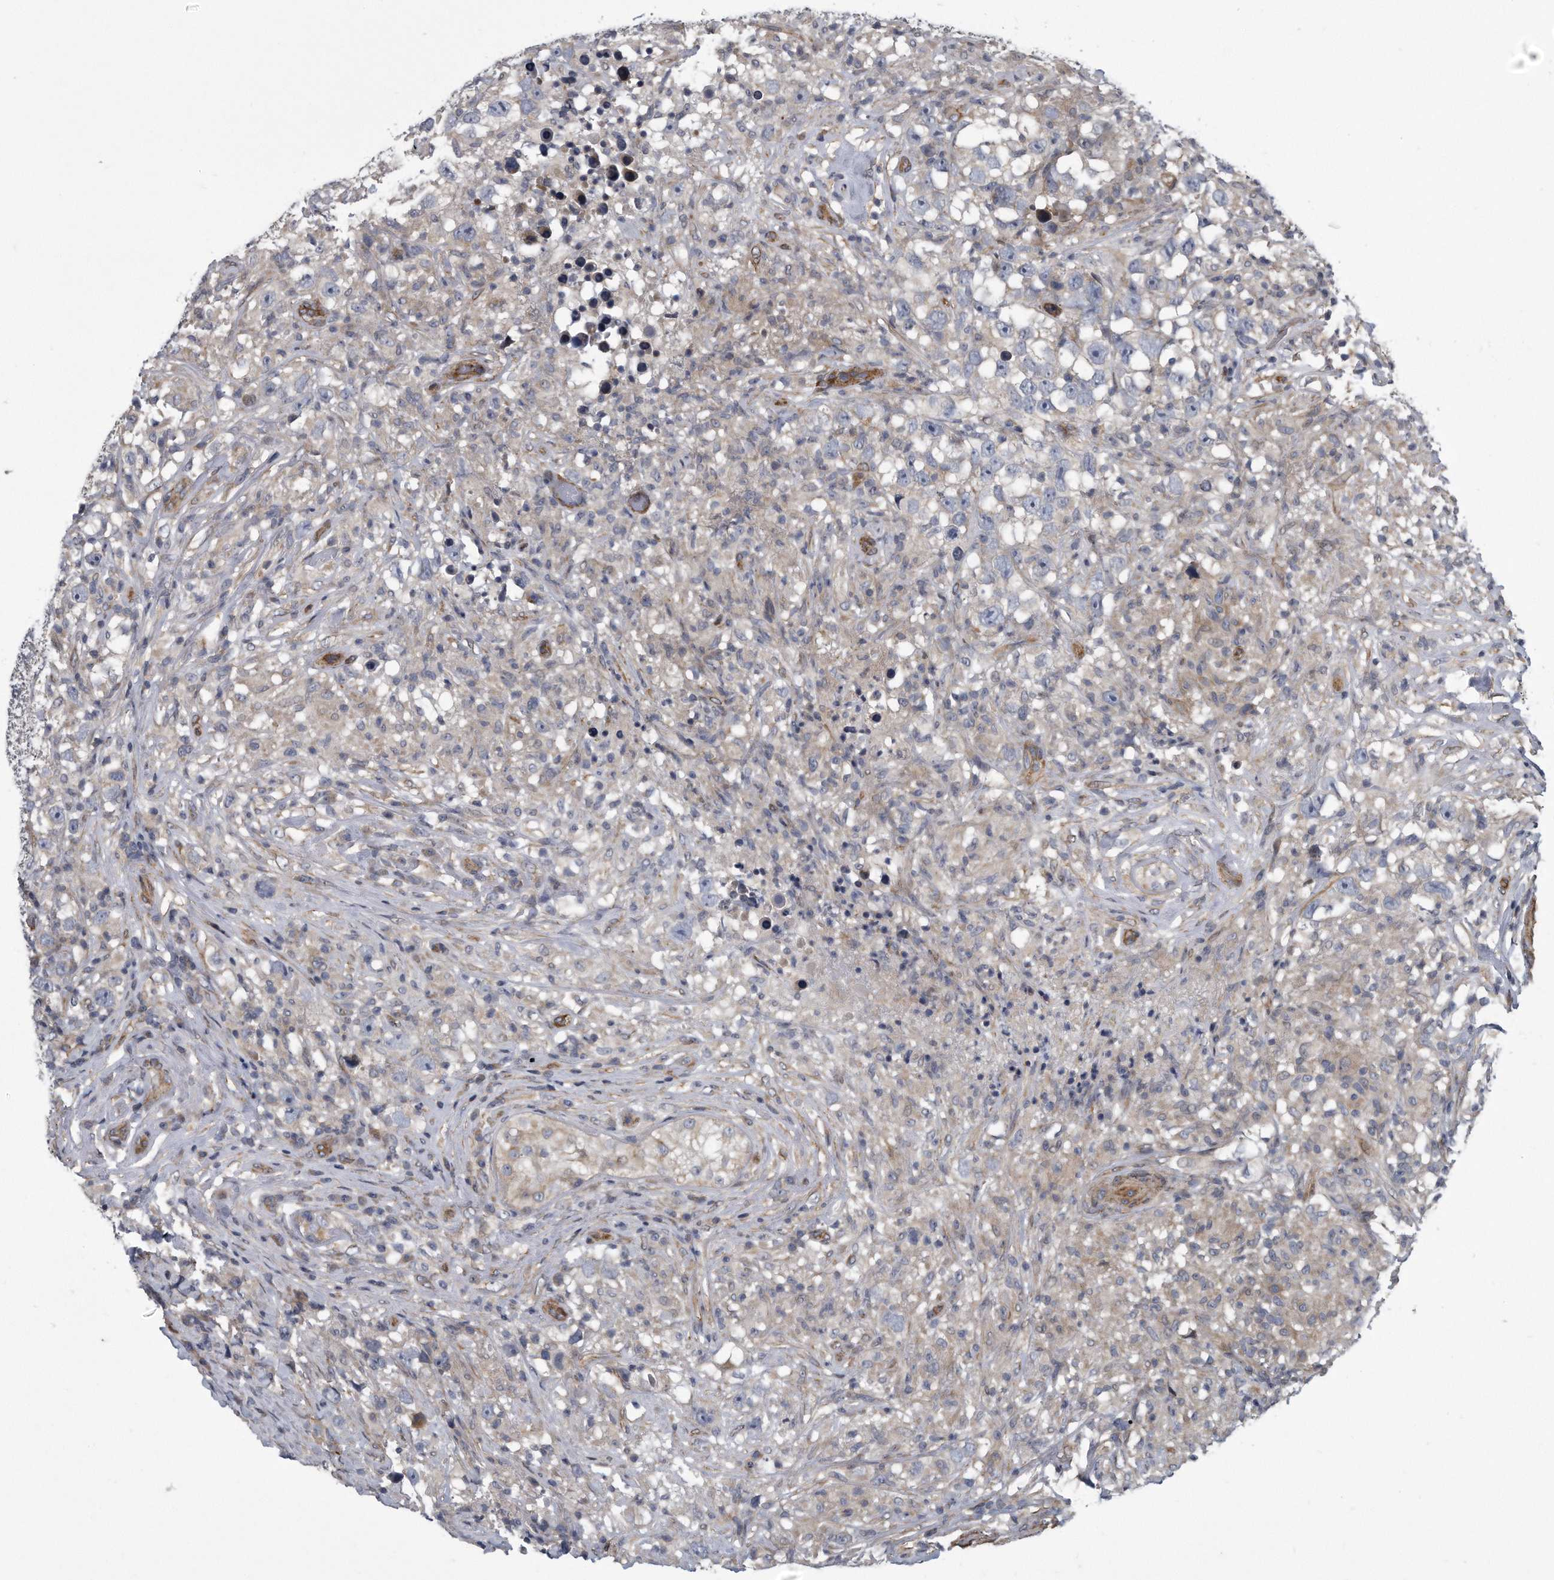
{"staining": {"intensity": "negative", "quantity": "none", "location": "none"}, "tissue": "testis cancer", "cell_type": "Tumor cells", "image_type": "cancer", "snomed": [{"axis": "morphology", "description": "Seminoma, NOS"}, {"axis": "topography", "description": "Testis"}], "caption": "Immunohistochemical staining of human testis cancer (seminoma) shows no significant positivity in tumor cells.", "gene": "ARMCX1", "patient": {"sex": "male", "age": 49}}